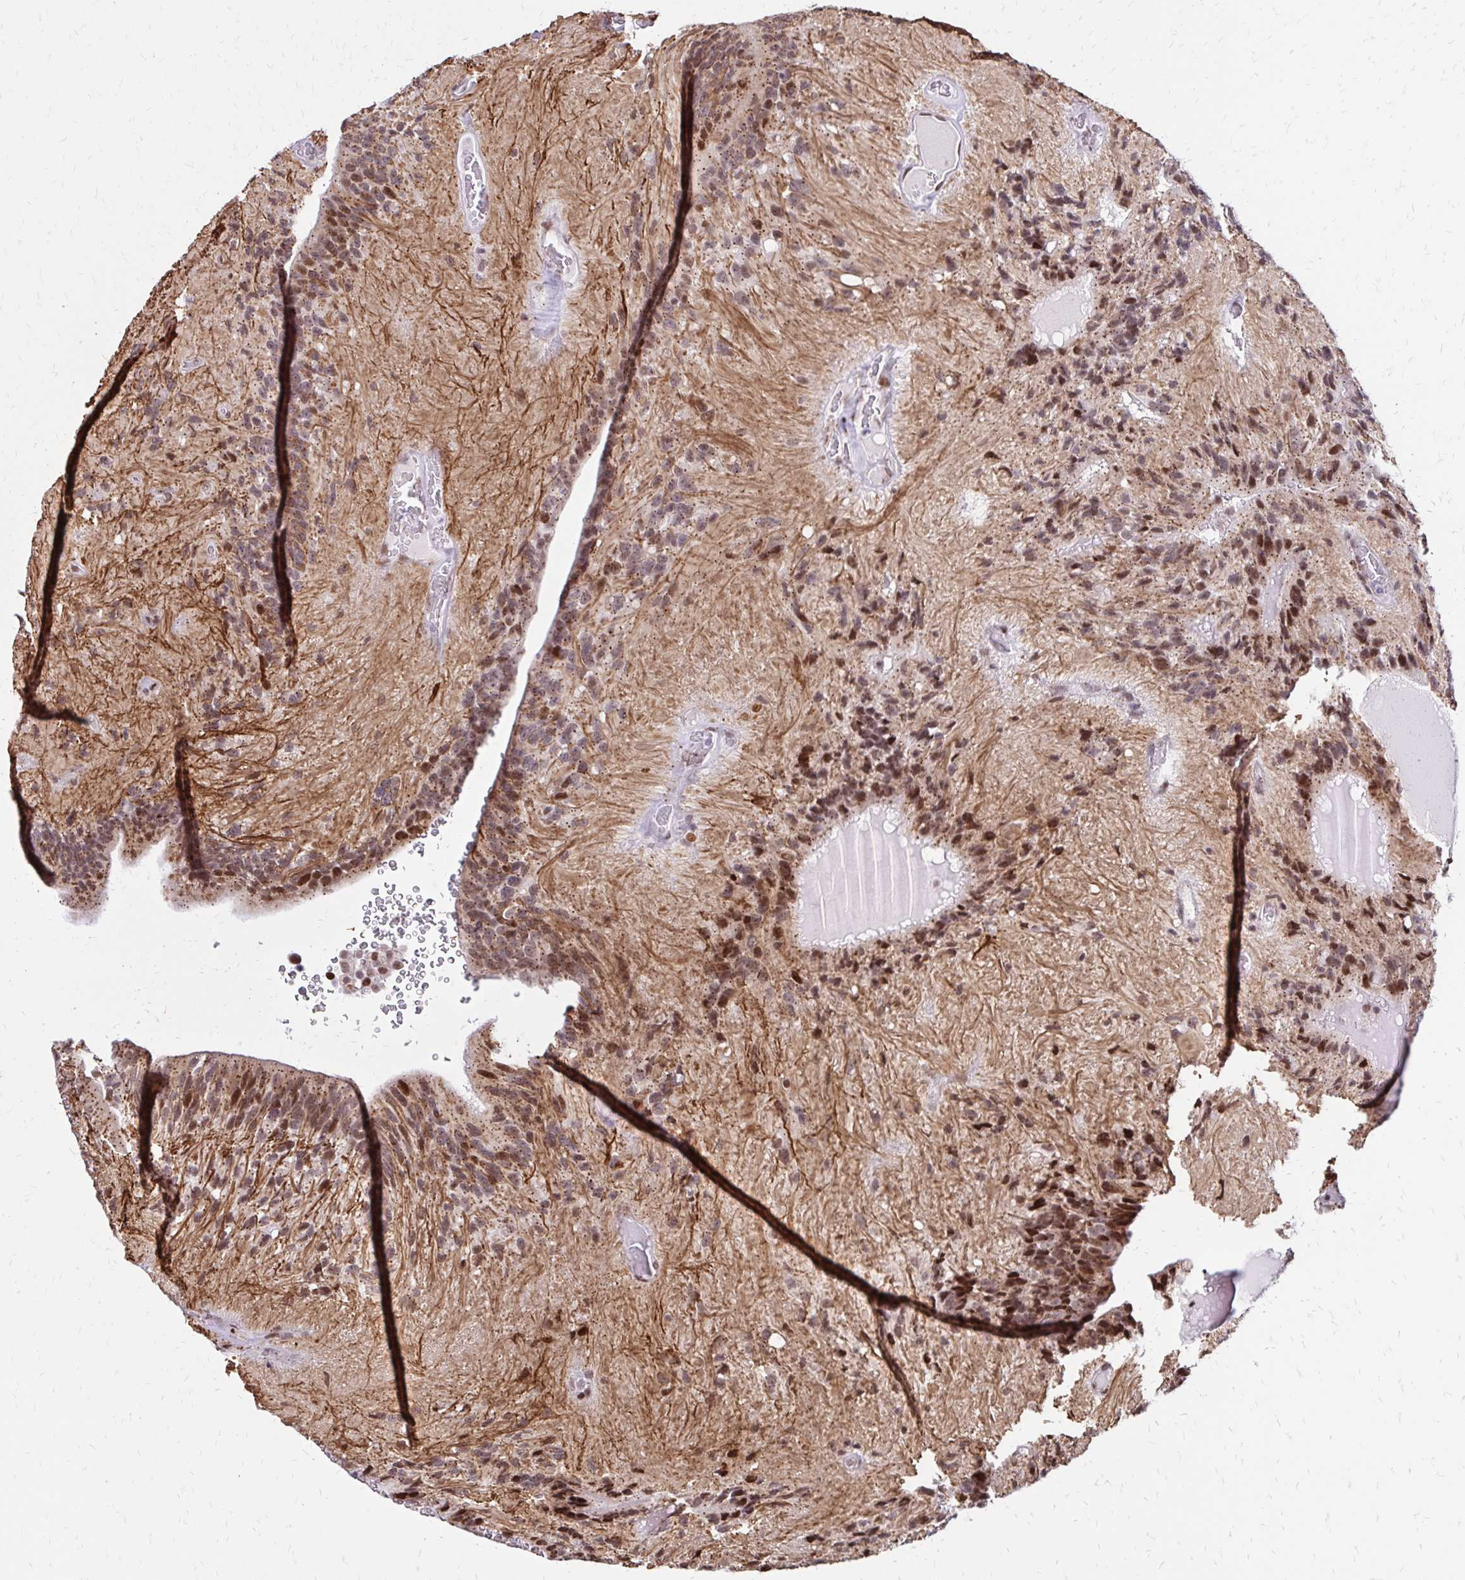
{"staining": {"intensity": "moderate", "quantity": "25%-75%", "location": "cytoplasmic/membranous,nuclear"}, "tissue": "glioma", "cell_type": "Tumor cells", "image_type": "cancer", "snomed": [{"axis": "morphology", "description": "Glioma, malignant, Low grade"}, {"axis": "topography", "description": "Brain"}], "caption": "Immunohistochemical staining of human malignant low-grade glioma shows medium levels of moderate cytoplasmic/membranous and nuclear staining in approximately 25%-75% of tumor cells.", "gene": "TOB1", "patient": {"sex": "male", "age": 31}}